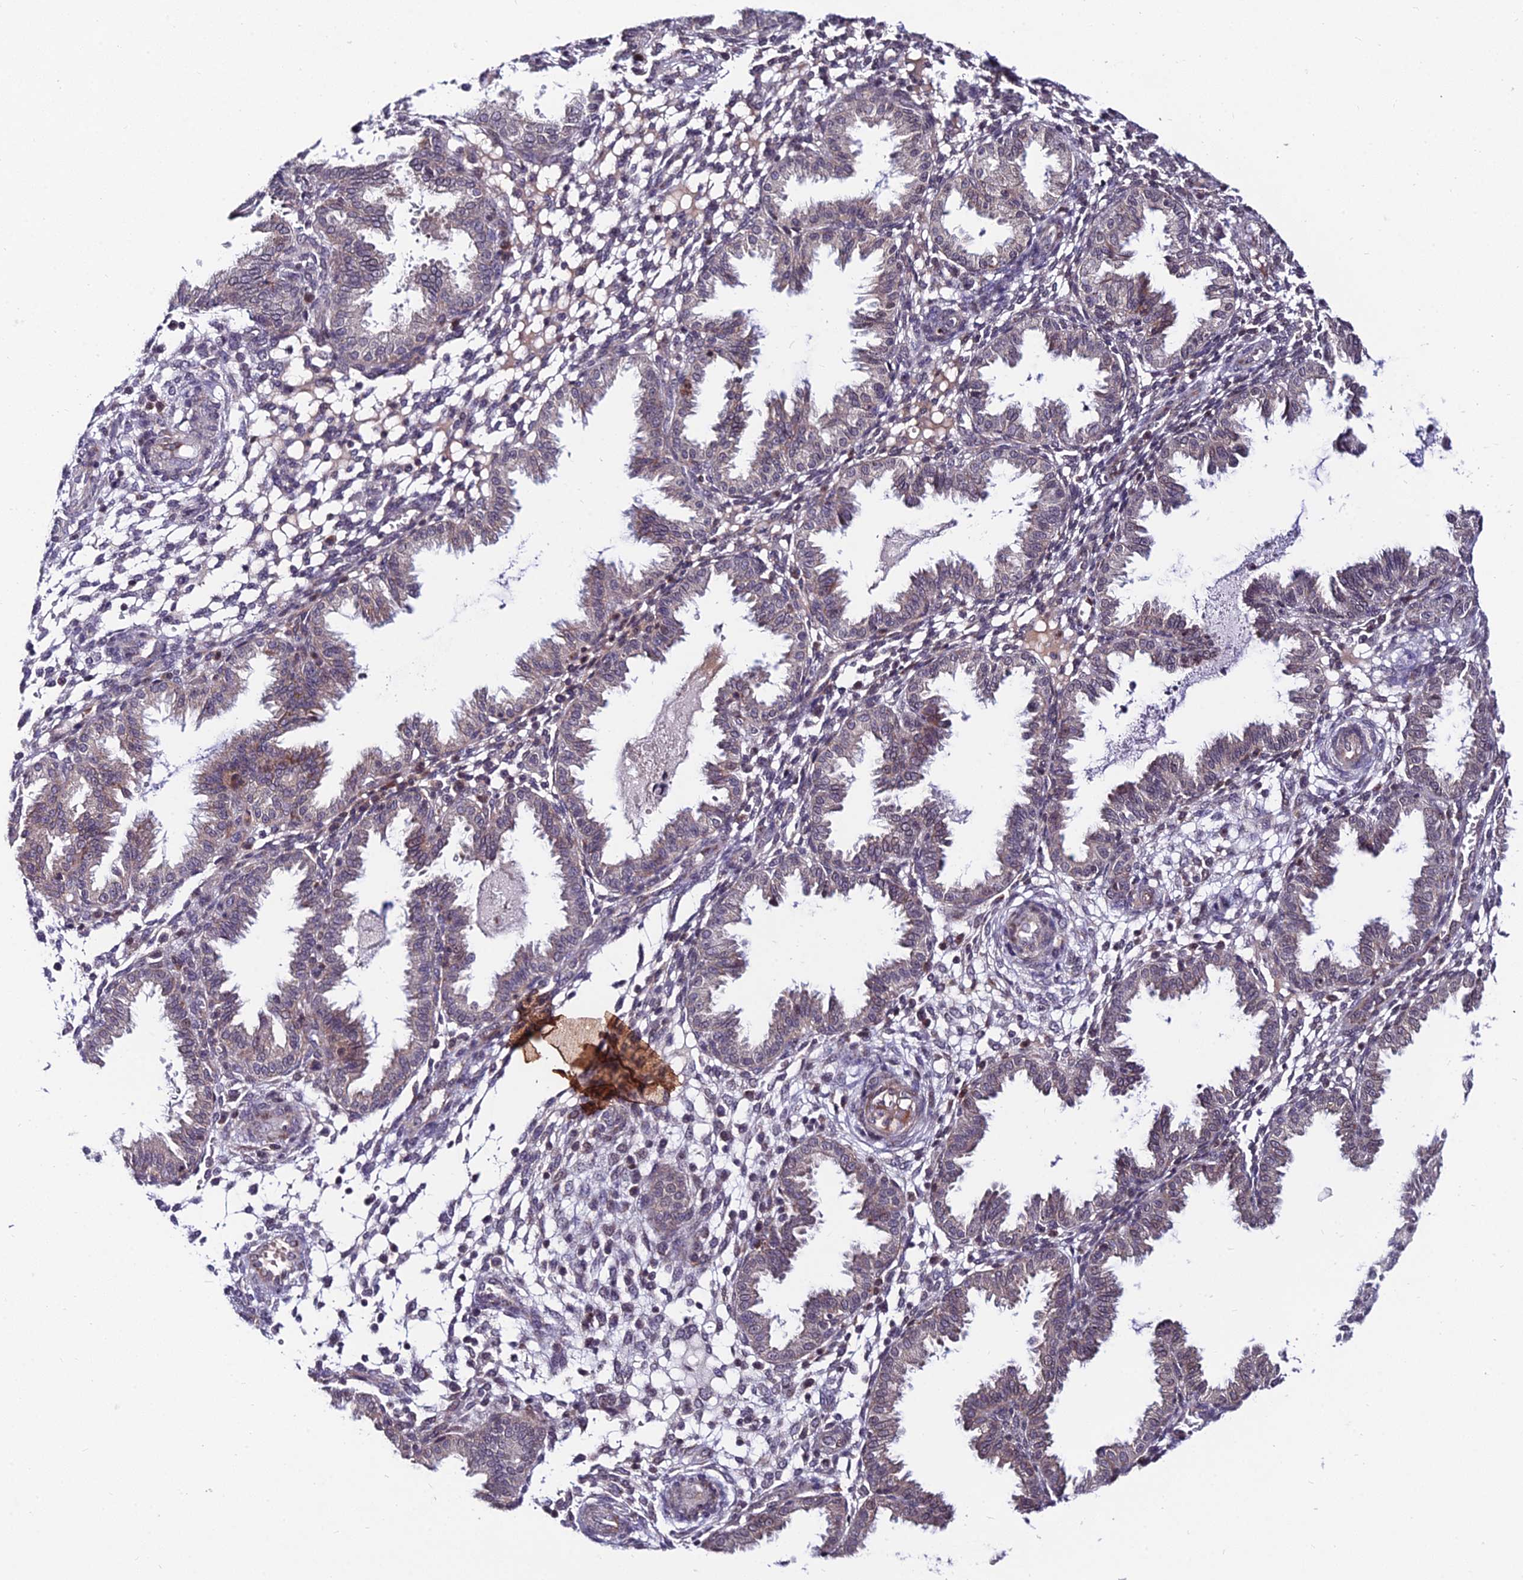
{"staining": {"intensity": "negative", "quantity": "none", "location": "none"}, "tissue": "endometrium", "cell_type": "Cells in endometrial stroma", "image_type": "normal", "snomed": [{"axis": "morphology", "description": "Normal tissue, NOS"}, {"axis": "topography", "description": "Endometrium"}], "caption": "A high-resolution image shows immunohistochemistry (IHC) staining of normal endometrium, which reveals no significant staining in cells in endometrial stroma.", "gene": "CDNF", "patient": {"sex": "female", "age": 33}}